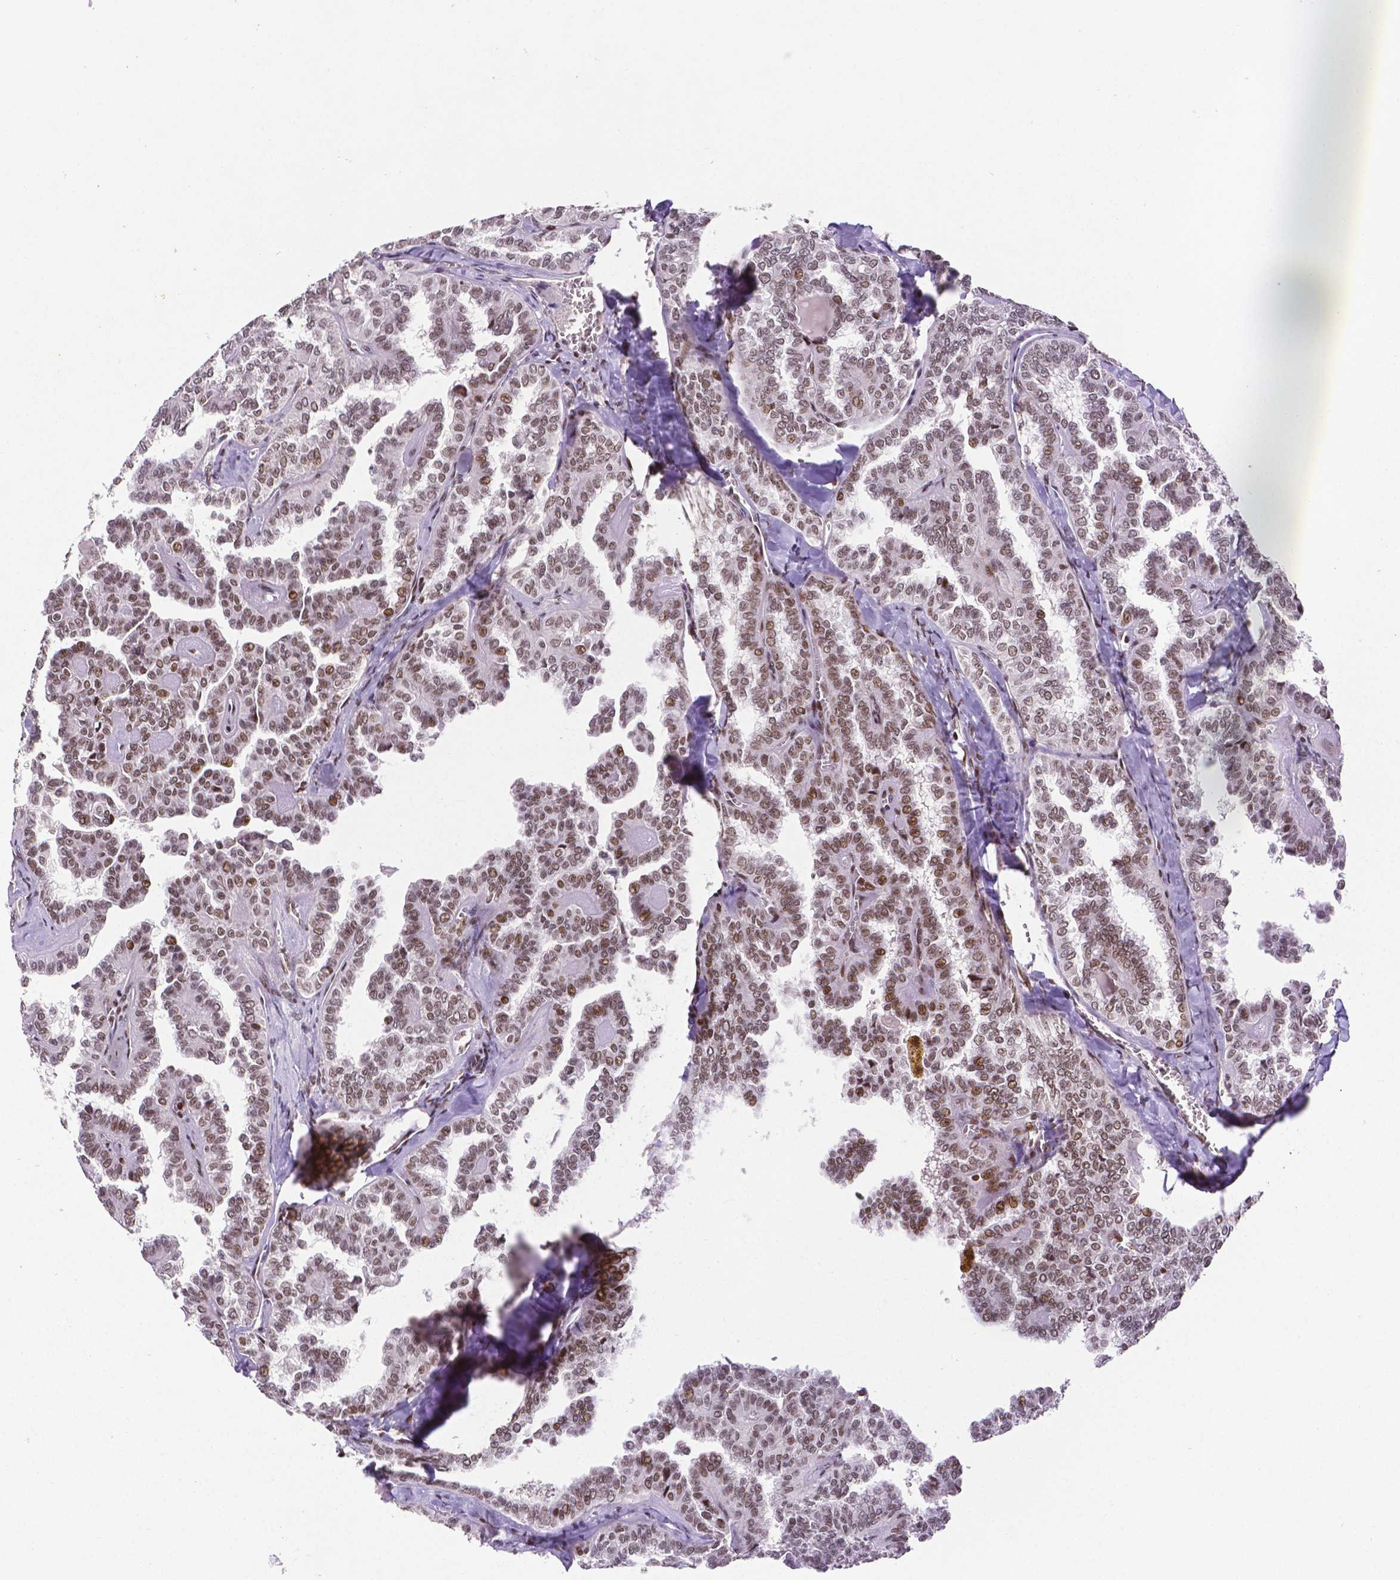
{"staining": {"intensity": "moderate", "quantity": ">75%", "location": "nuclear"}, "tissue": "thyroid cancer", "cell_type": "Tumor cells", "image_type": "cancer", "snomed": [{"axis": "morphology", "description": "Papillary adenocarcinoma, NOS"}, {"axis": "topography", "description": "Thyroid gland"}], "caption": "Human thyroid papillary adenocarcinoma stained with a protein marker exhibits moderate staining in tumor cells.", "gene": "CTCF", "patient": {"sex": "female", "age": 41}}